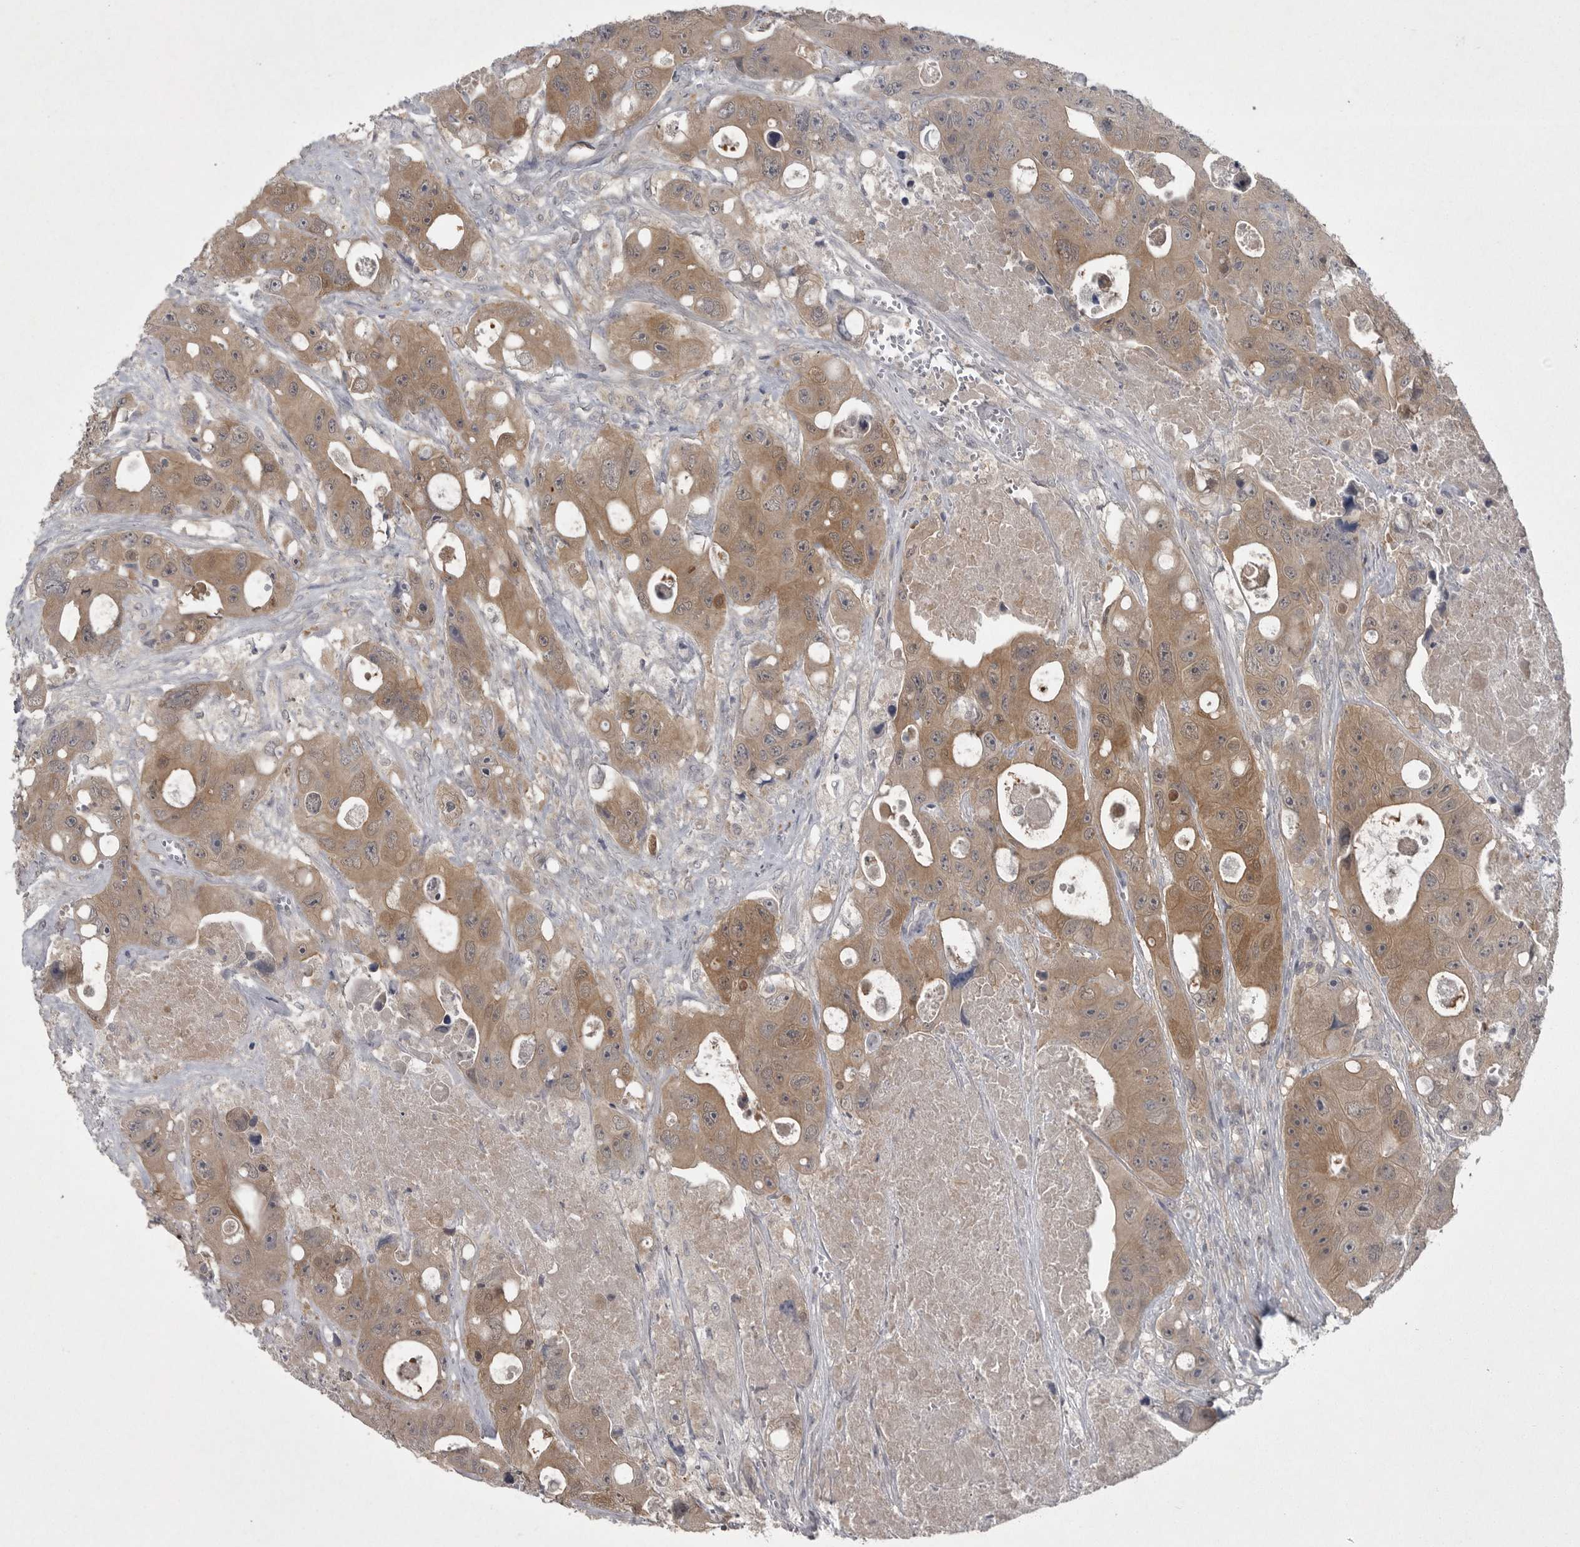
{"staining": {"intensity": "moderate", "quantity": ">75%", "location": "cytoplasmic/membranous"}, "tissue": "colorectal cancer", "cell_type": "Tumor cells", "image_type": "cancer", "snomed": [{"axis": "morphology", "description": "Adenocarcinoma, NOS"}, {"axis": "topography", "description": "Colon"}], "caption": "Moderate cytoplasmic/membranous expression is present in about >75% of tumor cells in colorectal cancer (adenocarcinoma). The protein of interest is shown in brown color, while the nuclei are stained blue.", "gene": "PHF13", "patient": {"sex": "female", "age": 46}}